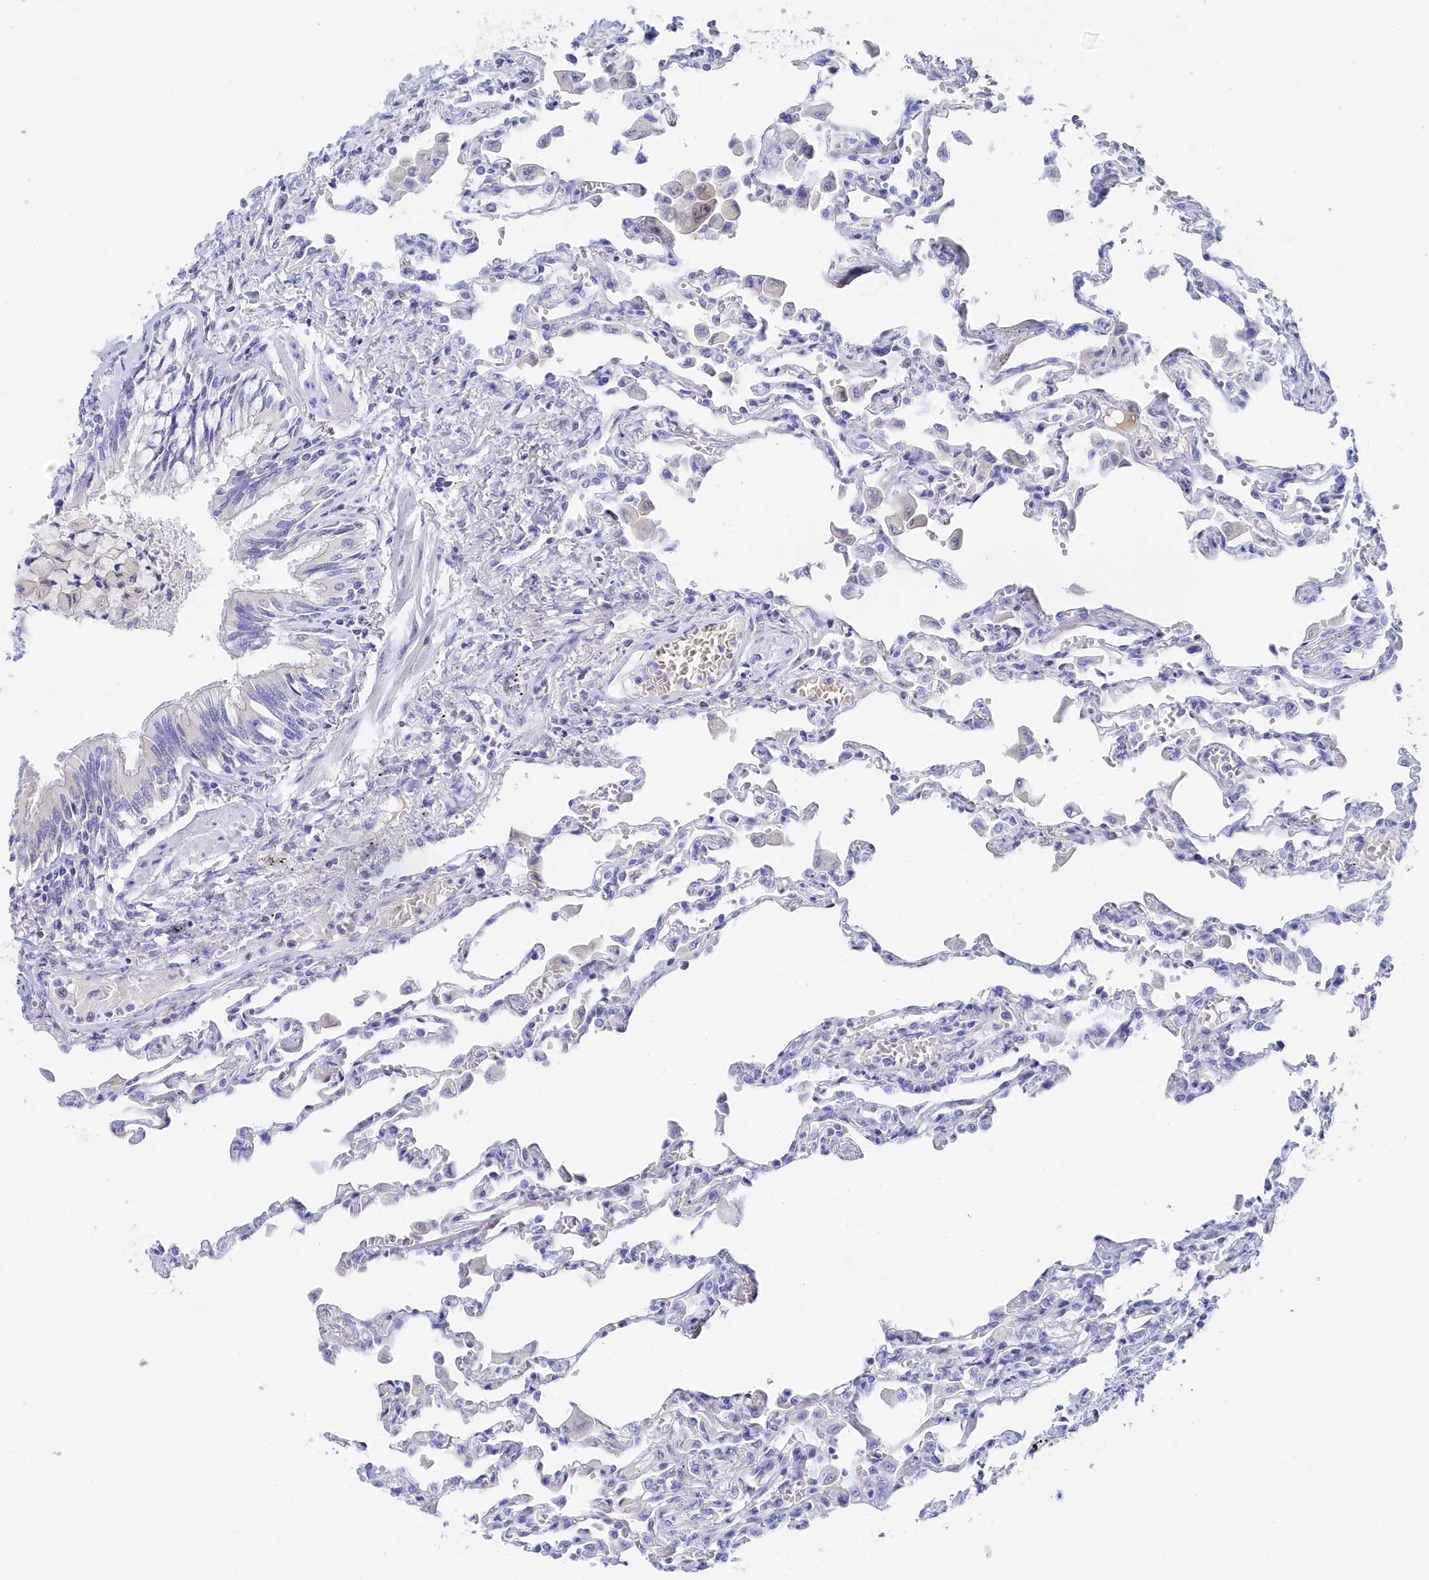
{"staining": {"intensity": "negative", "quantity": "none", "location": "none"}, "tissue": "lung", "cell_type": "Alveolar cells", "image_type": "normal", "snomed": [{"axis": "morphology", "description": "Normal tissue, NOS"}, {"axis": "topography", "description": "Bronchus"}, {"axis": "topography", "description": "Lung"}], "caption": "Immunohistochemical staining of benign lung shows no significant positivity in alveolar cells. (DAB (3,3'-diaminobenzidine) immunohistochemistry (IHC) with hematoxylin counter stain).", "gene": "TRIM10", "patient": {"sex": "female", "age": 49}}